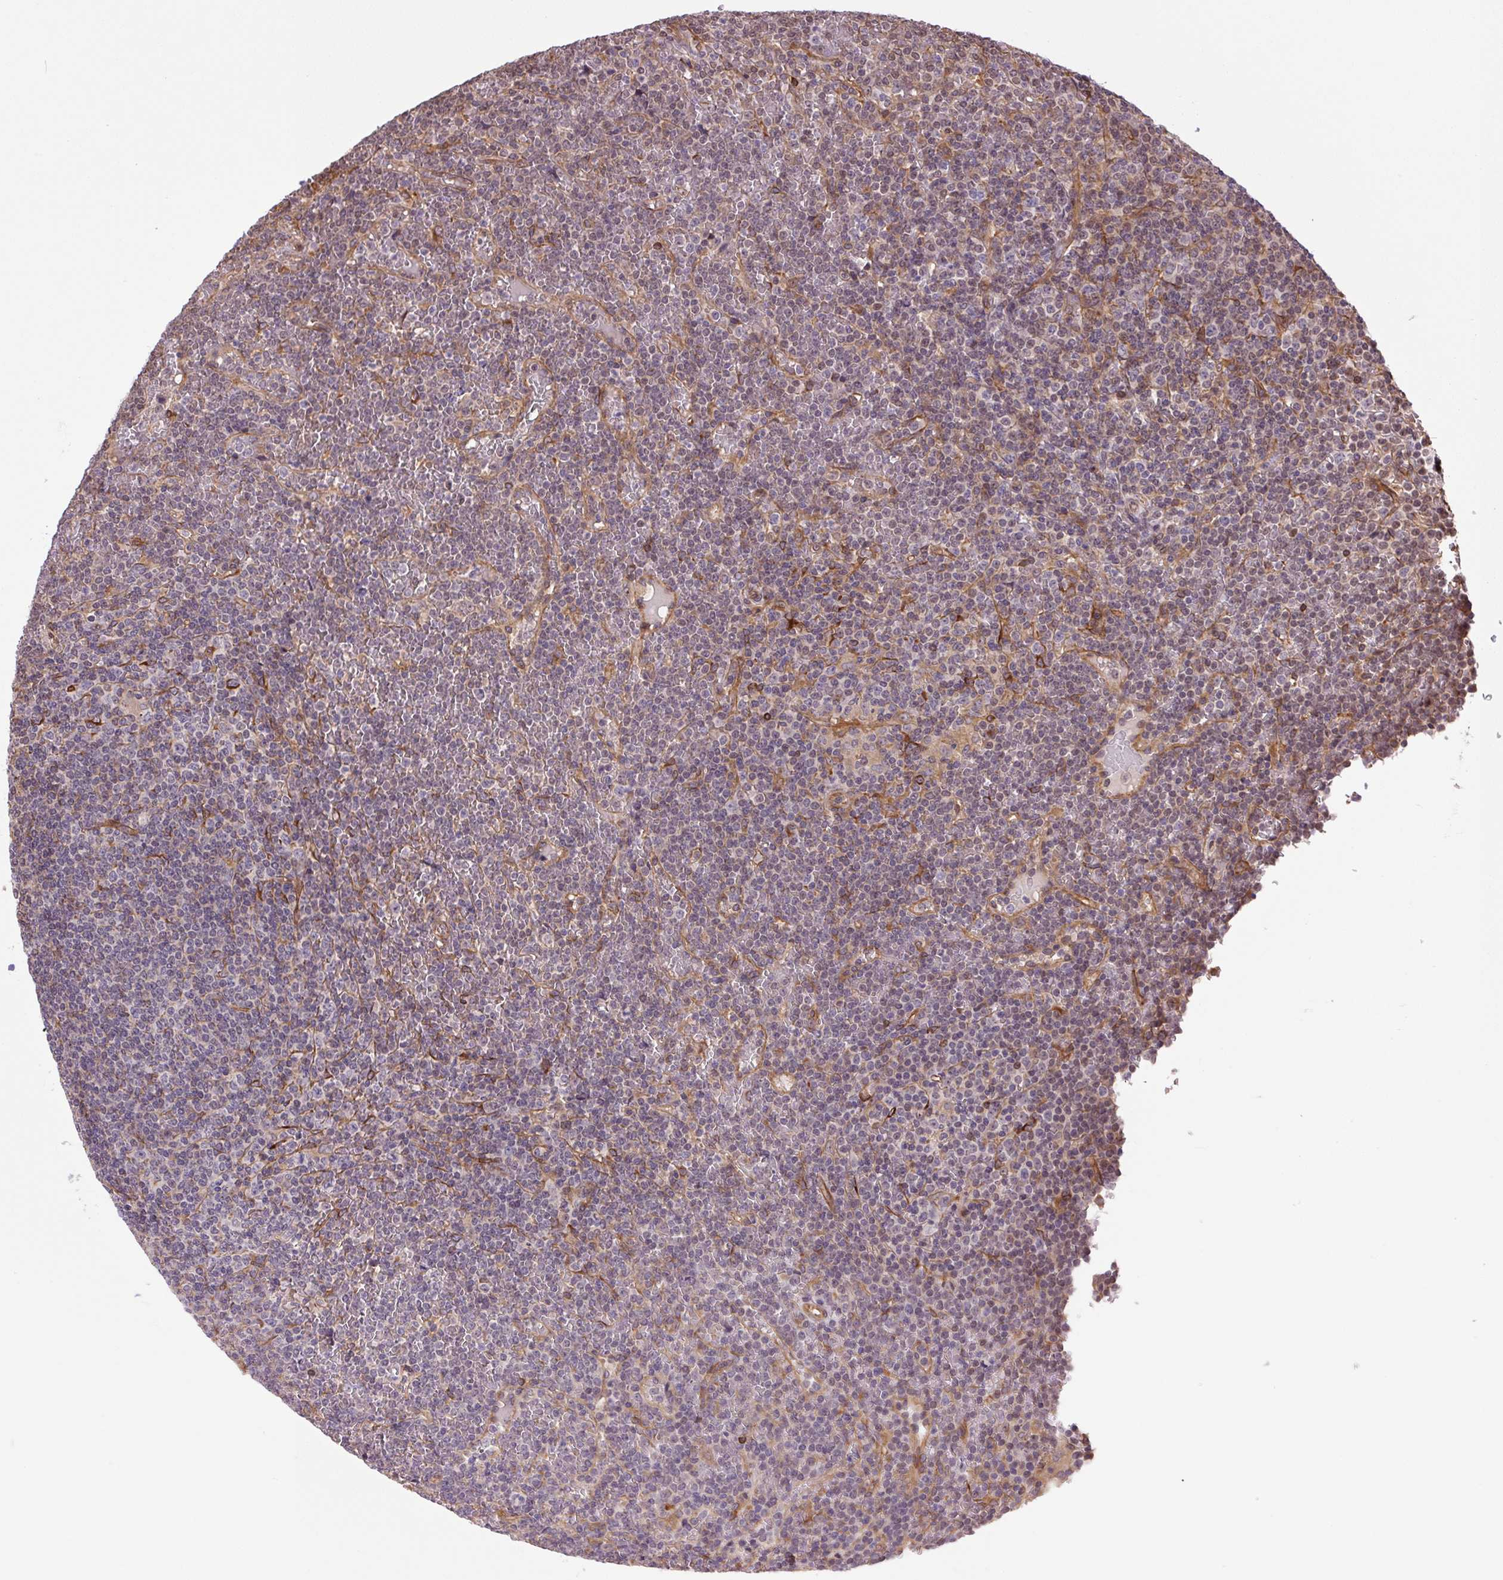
{"staining": {"intensity": "negative", "quantity": "none", "location": "none"}, "tissue": "lymphoma", "cell_type": "Tumor cells", "image_type": "cancer", "snomed": [{"axis": "morphology", "description": "Malignant lymphoma, non-Hodgkin's type, Low grade"}, {"axis": "topography", "description": "Spleen"}], "caption": "Immunohistochemistry (IHC) of human low-grade malignant lymphoma, non-Hodgkin's type exhibits no positivity in tumor cells.", "gene": "SEPTIN10", "patient": {"sex": "female", "age": 19}}